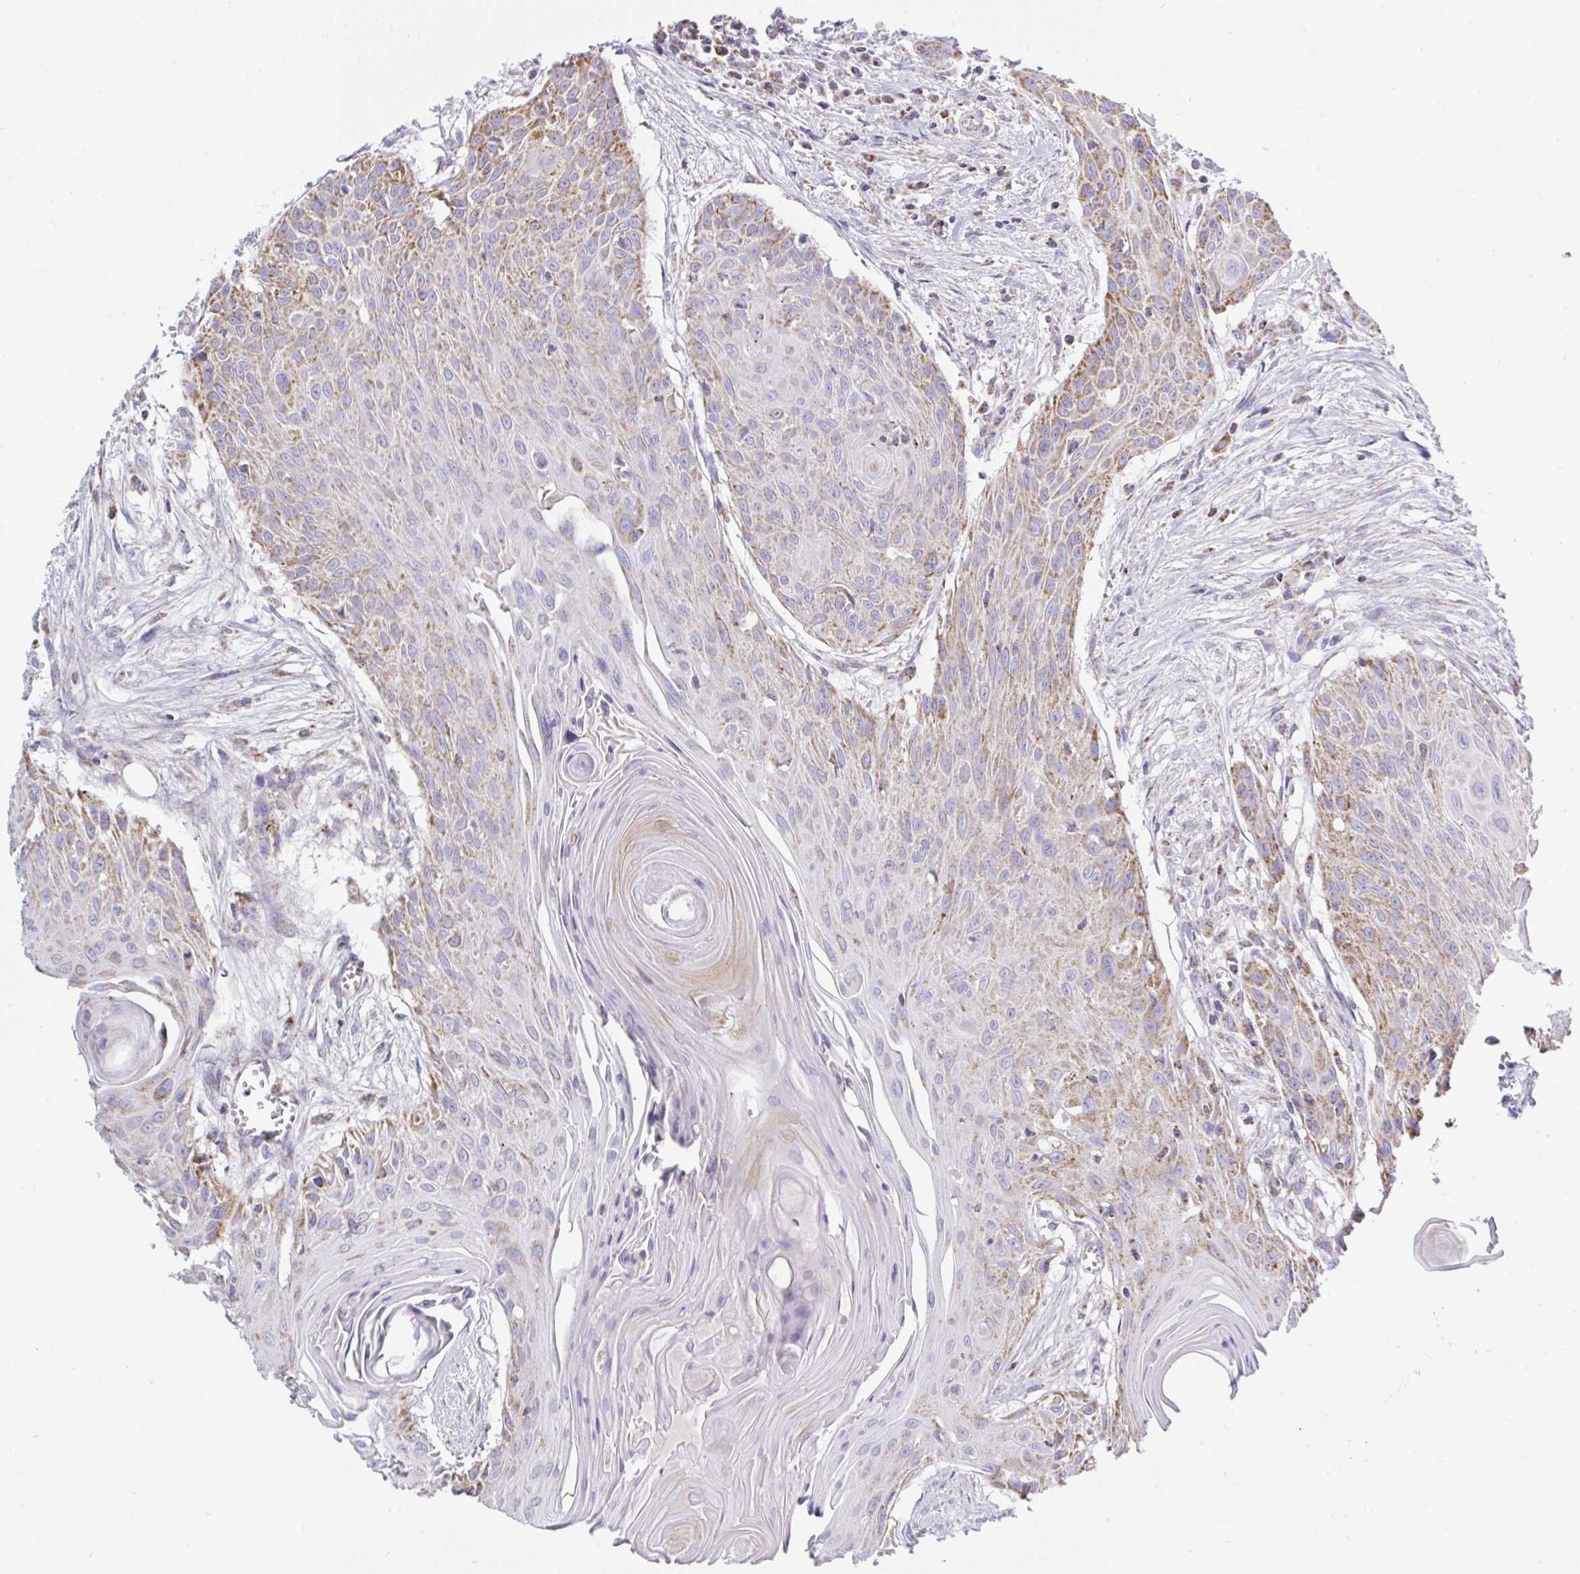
{"staining": {"intensity": "weak", "quantity": "25%-75%", "location": "cytoplasmic/membranous"}, "tissue": "head and neck cancer", "cell_type": "Tumor cells", "image_type": "cancer", "snomed": [{"axis": "morphology", "description": "Squamous cell carcinoma, NOS"}, {"axis": "topography", "description": "Lymph node"}, {"axis": "topography", "description": "Salivary gland"}, {"axis": "topography", "description": "Head-Neck"}], "caption": "A high-resolution photomicrograph shows immunohistochemistry (IHC) staining of squamous cell carcinoma (head and neck), which shows weak cytoplasmic/membranous staining in about 25%-75% of tumor cells.", "gene": "HSPE1", "patient": {"sex": "female", "age": 74}}